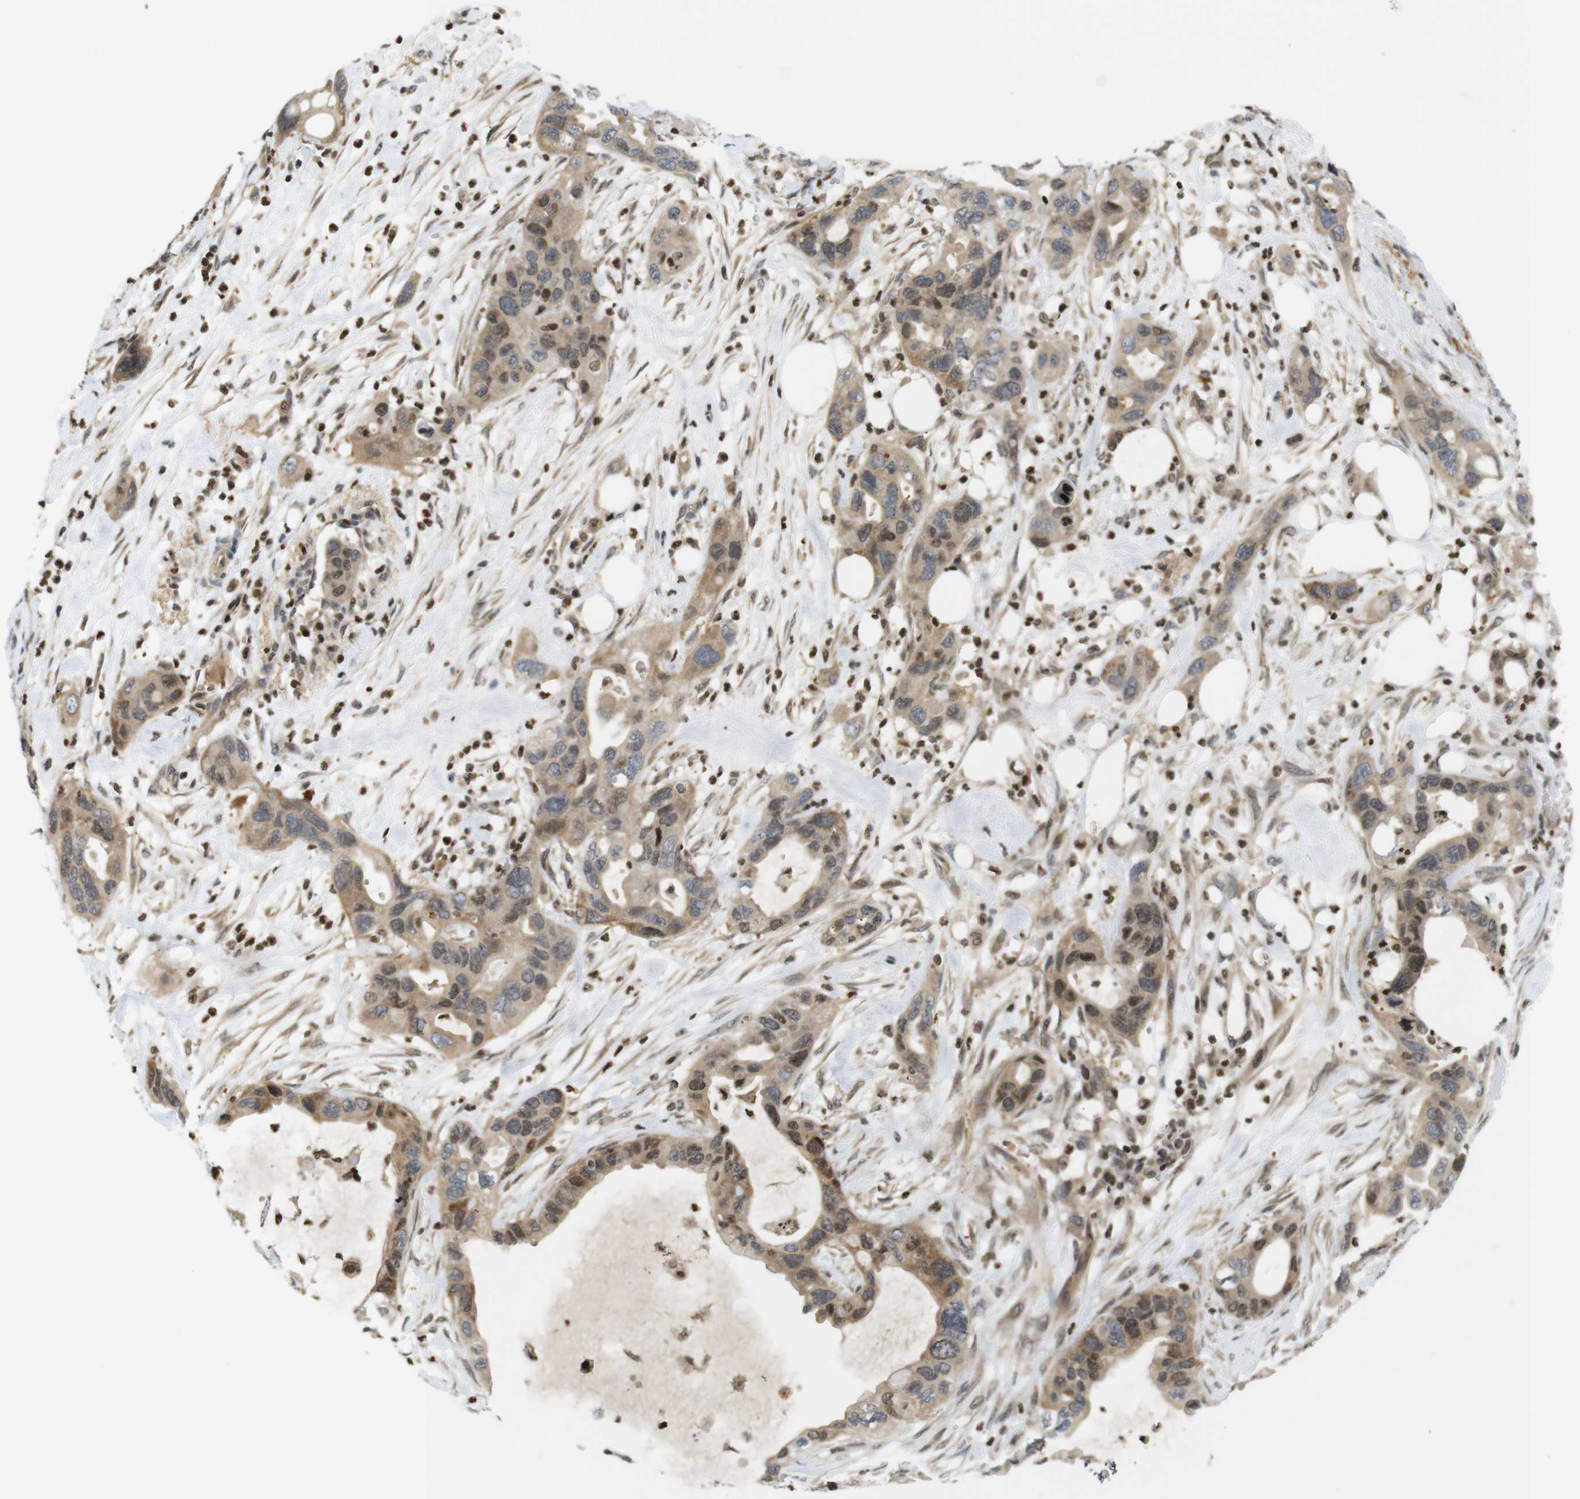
{"staining": {"intensity": "moderate", "quantity": ">75%", "location": "cytoplasmic/membranous"}, "tissue": "pancreatic cancer", "cell_type": "Tumor cells", "image_type": "cancer", "snomed": [{"axis": "morphology", "description": "Adenocarcinoma, NOS"}, {"axis": "topography", "description": "Pancreas"}], "caption": "Pancreatic cancer stained with DAB immunohistochemistry (IHC) shows medium levels of moderate cytoplasmic/membranous positivity in about >75% of tumor cells.", "gene": "MBD1", "patient": {"sex": "female", "age": 71}}